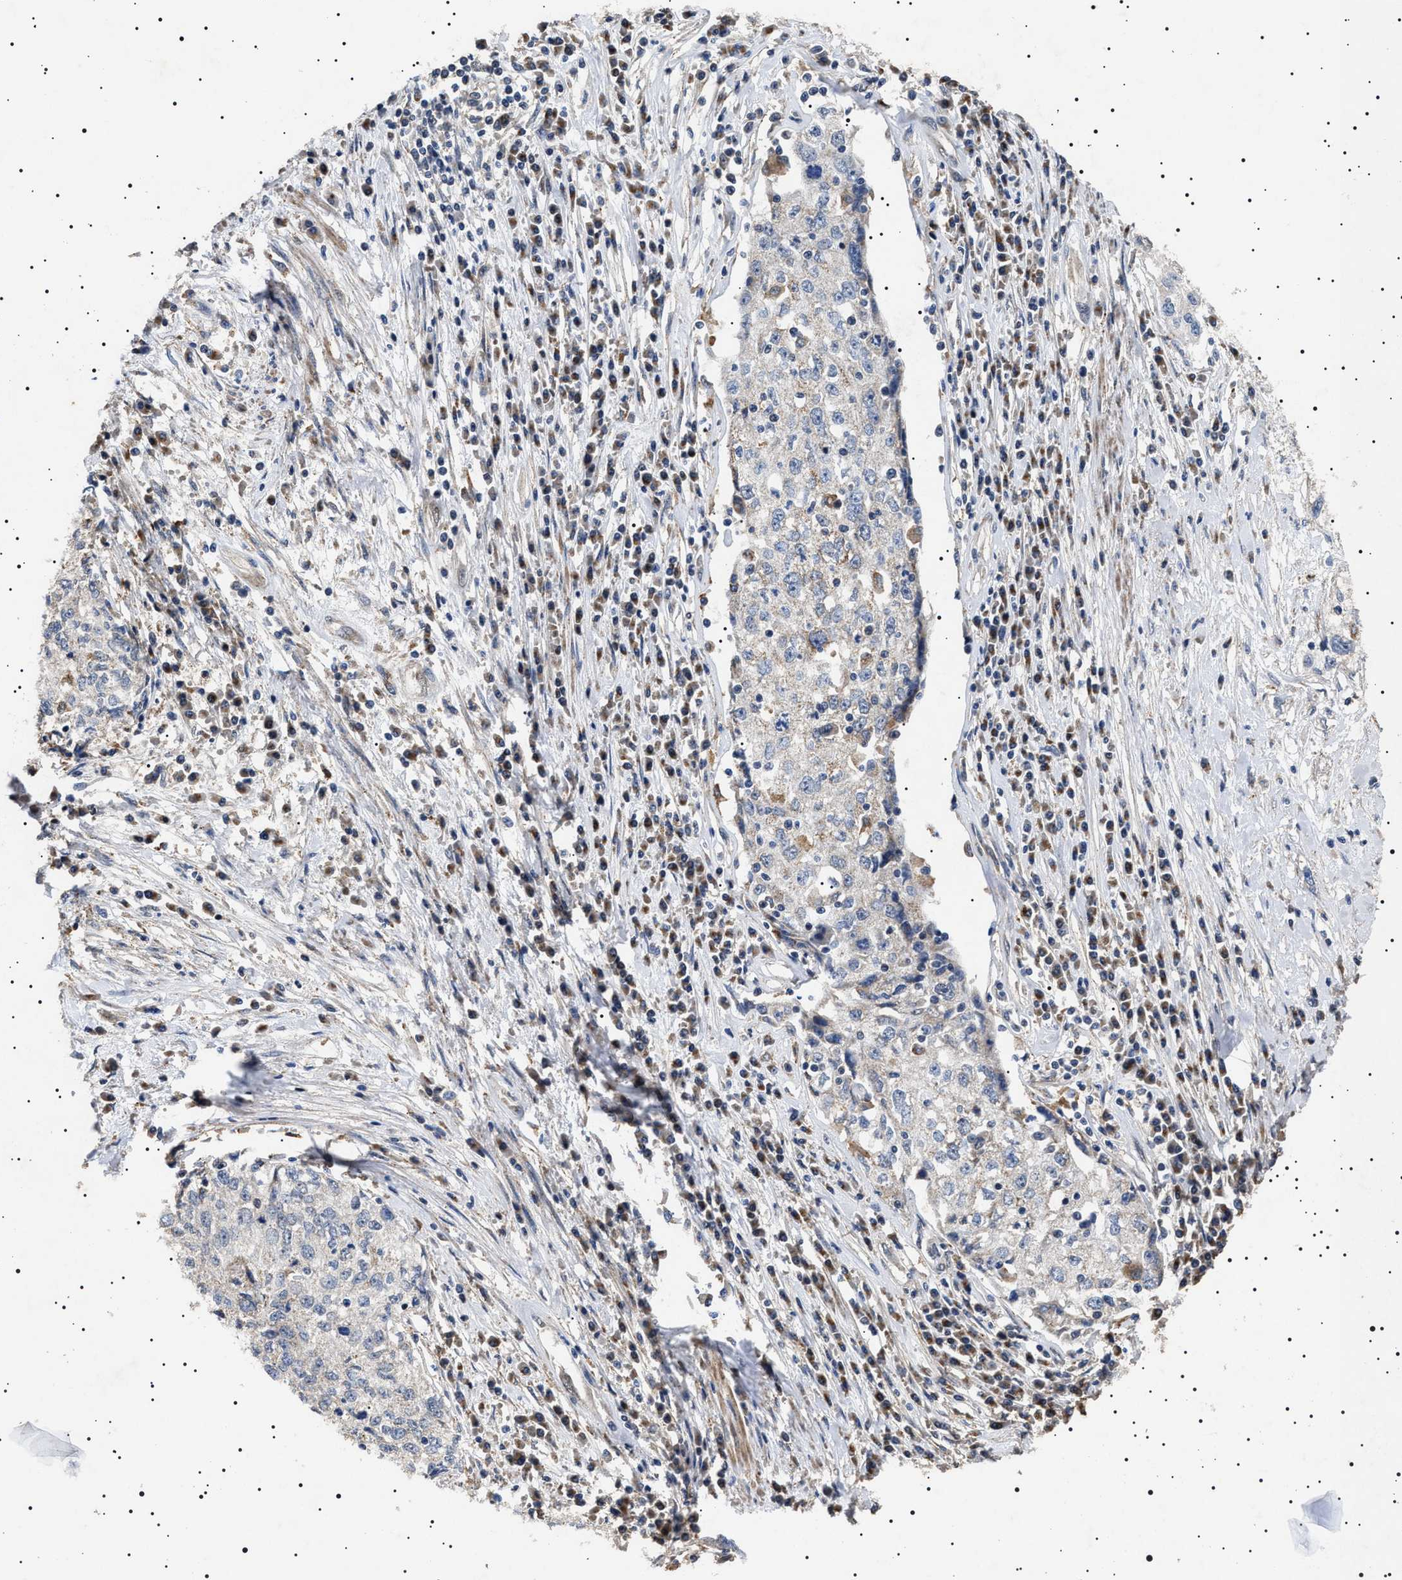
{"staining": {"intensity": "negative", "quantity": "none", "location": "none"}, "tissue": "cervical cancer", "cell_type": "Tumor cells", "image_type": "cancer", "snomed": [{"axis": "morphology", "description": "Squamous cell carcinoma, NOS"}, {"axis": "topography", "description": "Cervix"}], "caption": "Immunohistochemistry of cervical squamous cell carcinoma exhibits no expression in tumor cells.", "gene": "RAB34", "patient": {"sex": "female", "age": 57}}